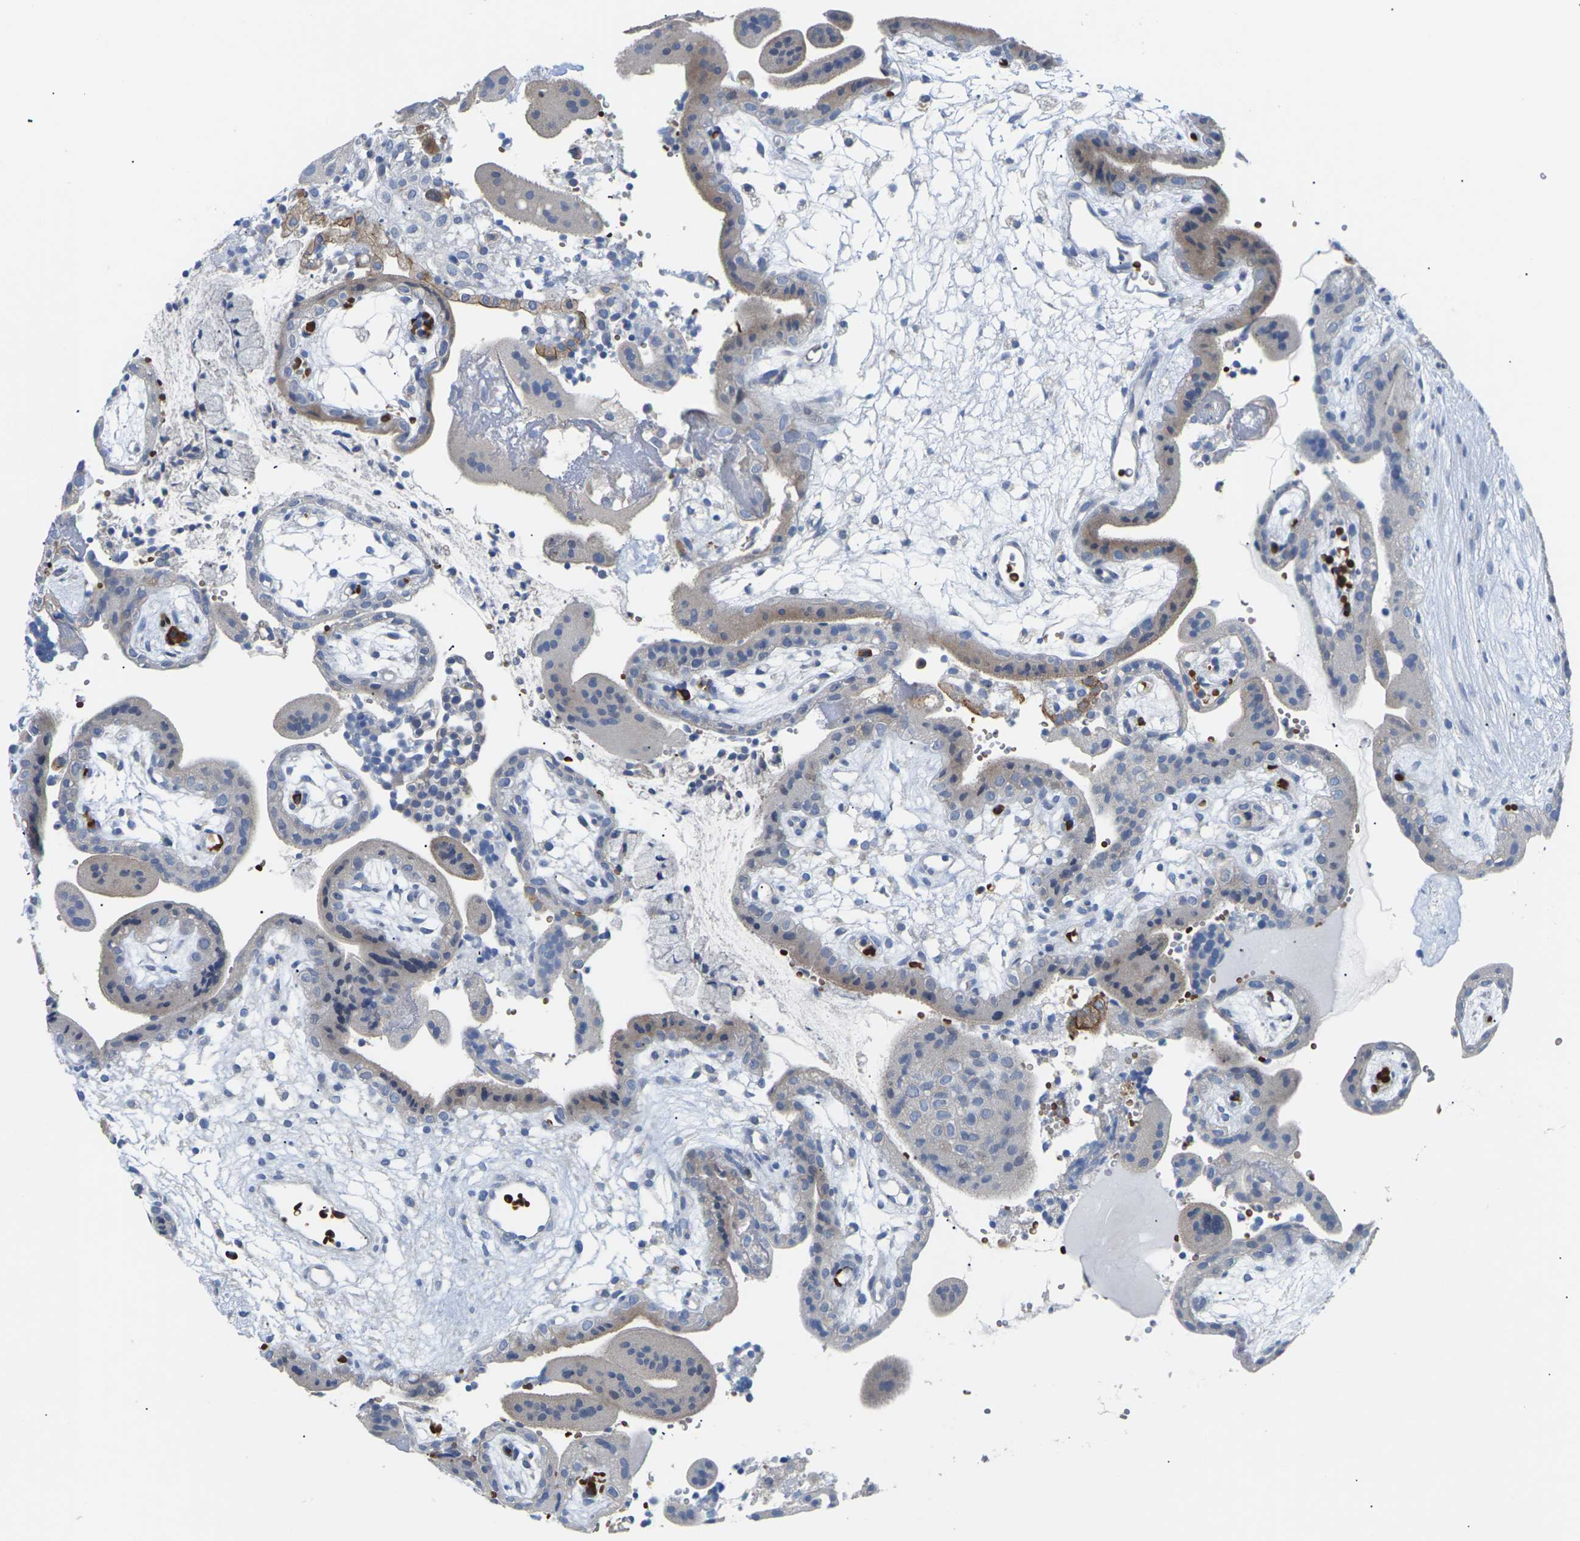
{"staining": {"intensity": "moderate", "quantity": "<25%", "location": "cytoplasmic/membranous"}, "tissue": "placenta", "cell_type": "Trophoblastic cells", "image_type": "normal", "snomed": [{"axis": "morphology", "description": "Normal tissue, NOS"}, {"axis": "topography", "description": "Placenta"}], "caption": "The photomicrograph exhibits a brown stain indicating the presence of a protein in the cytoplasmic/membranous of trophoblastic cells in placenta. (DAB (3,3'-diaminobenzidine) IHC with brightfield microscopy, high magnification).", "gene": "TMCO4", "patient": {"sex": "female", "age": 18}}